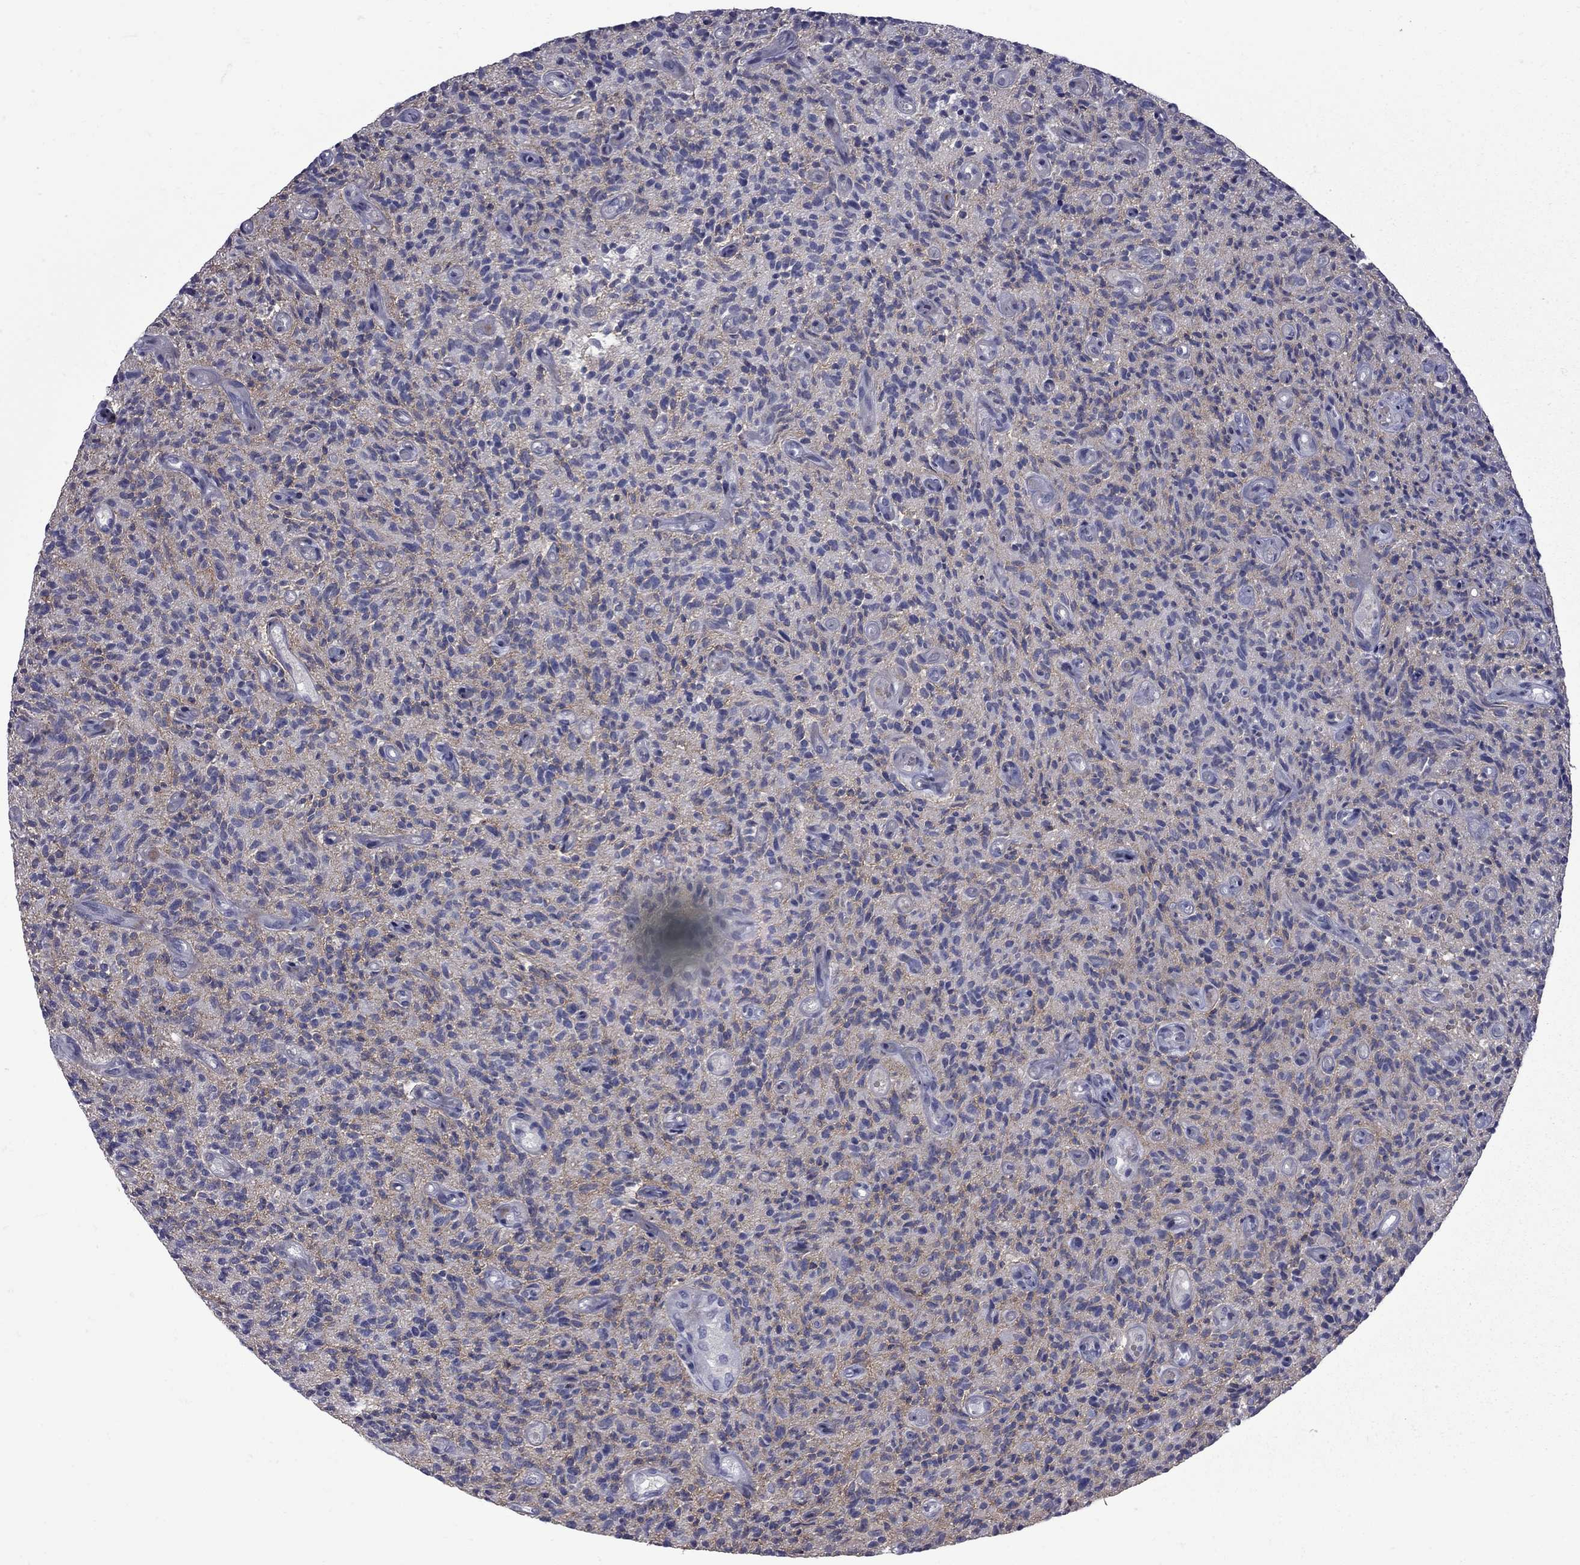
{"staining": {"intensity": "negative", "quantity": "none", "location": "none"}, "tissue": "glioma", "cell_type": "Tumor cells", "image_type": "cancer", "snomed": [{"axis": "morphology", "description": "Glioma, malignant, High grade"}, {"axis": "topography", "description": "Brain"}], "caption": "DAB immunohistochemical staining of glioma demonstrates no significant staining in tumor cells. (Brightfield microscopy of DAB (3,3'-diaminobenzidine) IHC at high magnification).", "gene": "NRARP", "patient": {"sex": "male", "age": 64}}